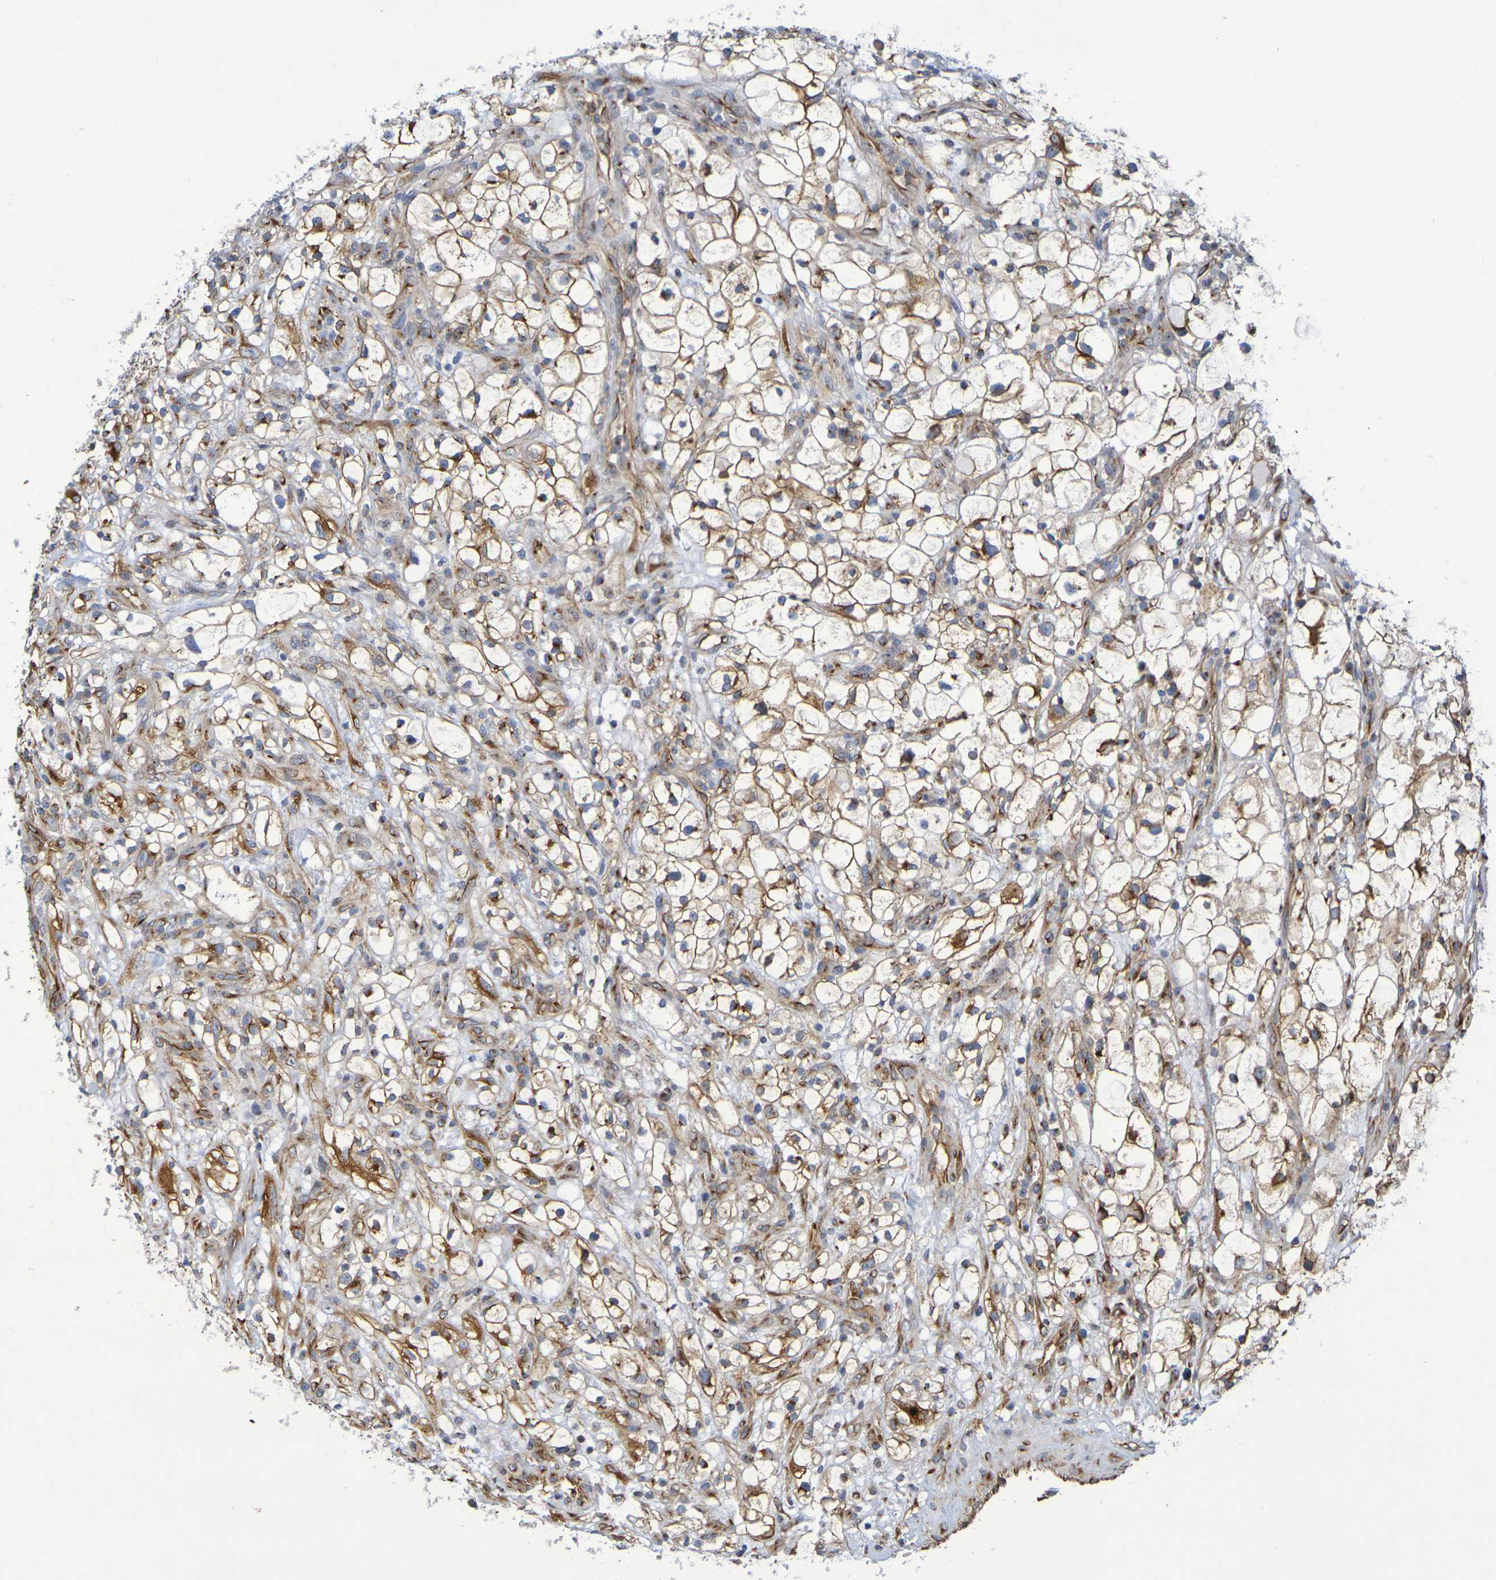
{"staining": {"intensity": "moderate", "quantity": ">75%", "location": "cytoplasmic/membranous"}, "tissue": "renal cancer", "cell_type": "Tumor cells", "image_type": "cancer", "snomed": [{"axis": "morphology", "description": "Adenocarcinoma, NOS"}, {"axis": "topography", "description": "Kidney"}], "caption": "The histopathology image shows a brown stain indicating the presence of a protein in the cytoplasmic/membranous of tumor cells in adenocarcinoma (renal).", "gene": "DCP2", "patient": {"sex": "female", "age": 60}}